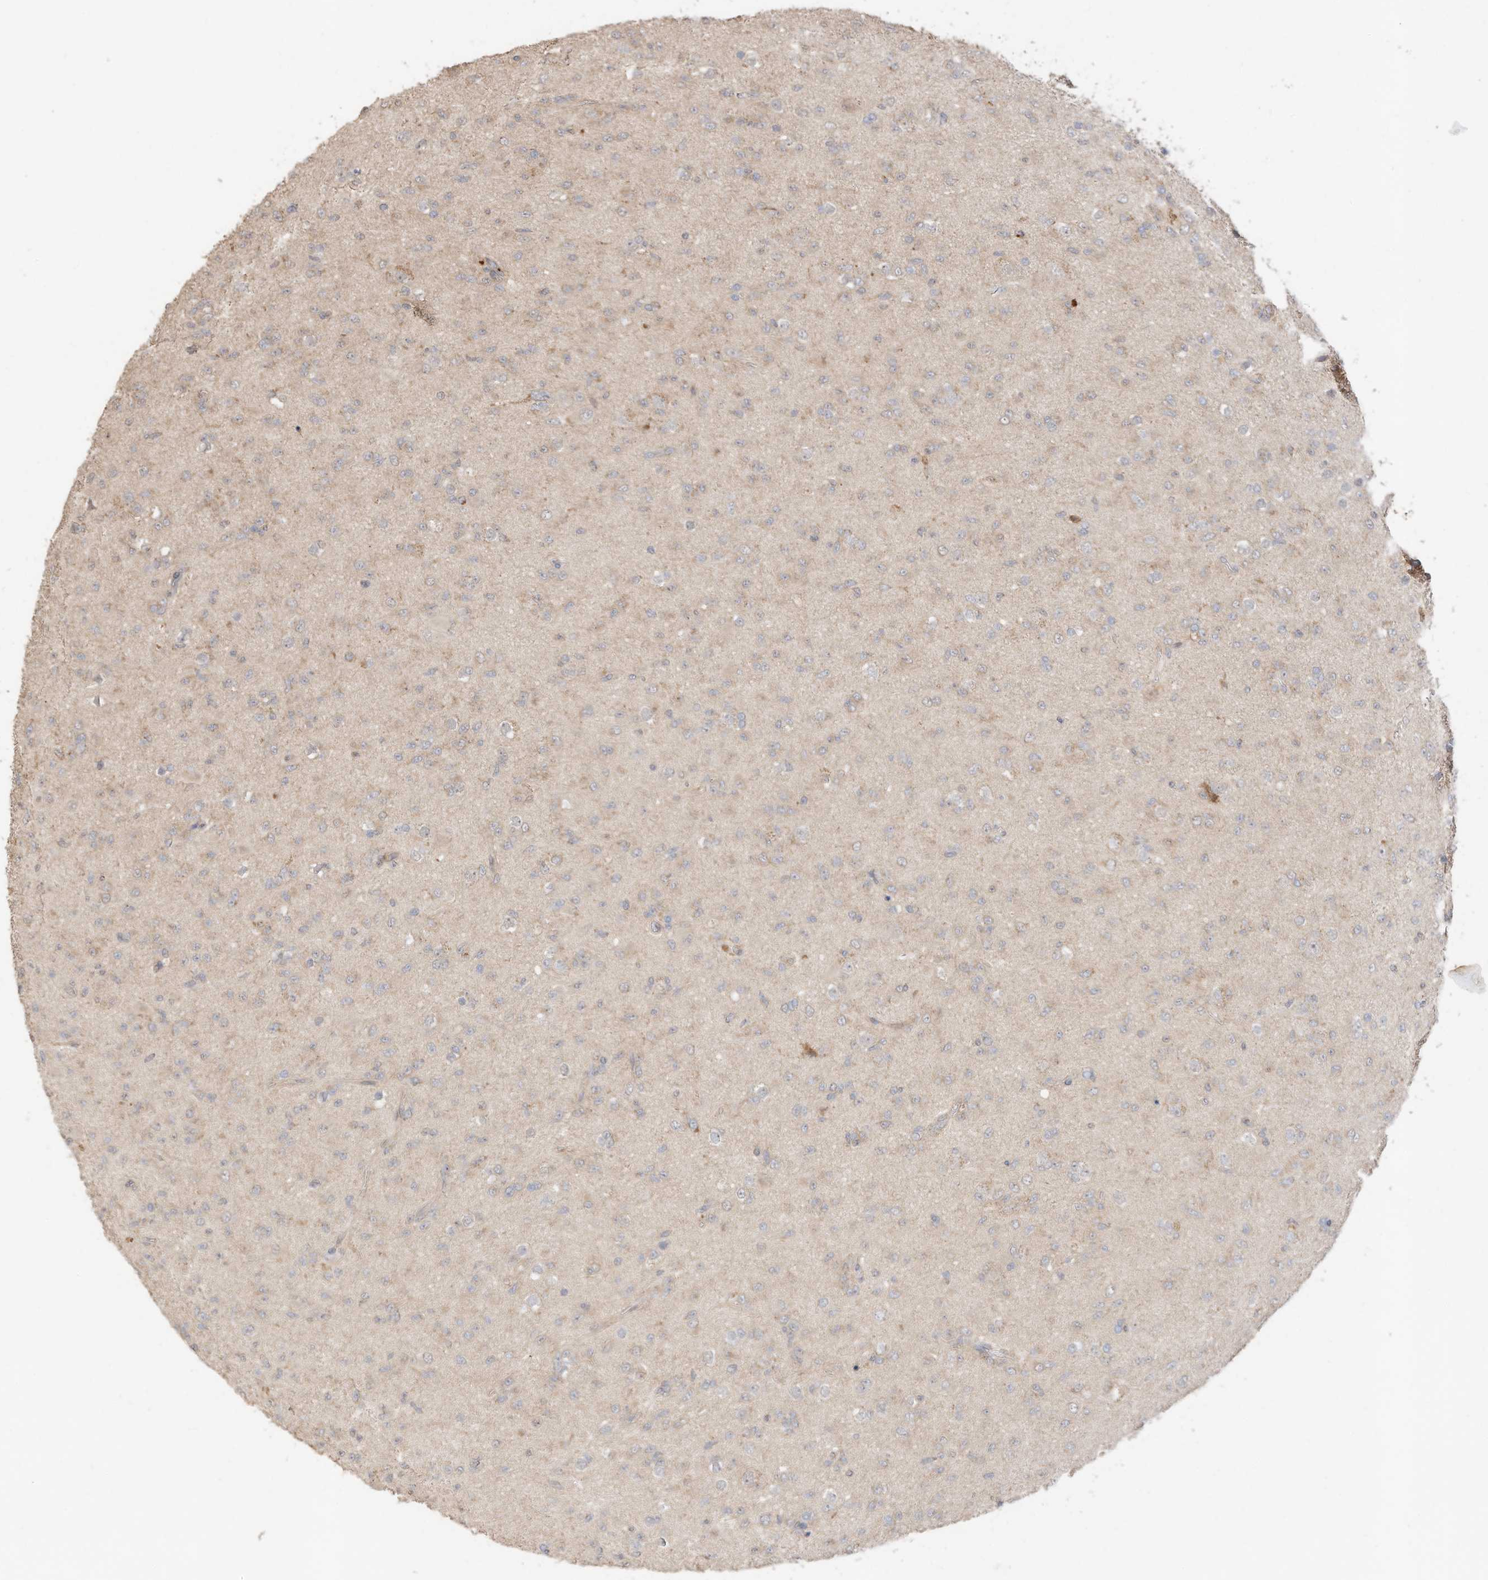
{"staining": {"intensity": "negative", "quantity": "none", "location": "none"}, "tissue": "glioma", "cell_type": "Tumor cells", "image_type": "cancer", "snomed": [{"axis": "morphology", "description": "Glioma, malignant, Low grade"}, {"axis": "topography", "description": "Brain"}], "caption": "This is an immunohistochemistry (IHC) image of human malignant glioma (low-grade). There is no expression in tumor cells.", "gene": "CAGE1", "patient": {"sex": "male", "age": 65}}